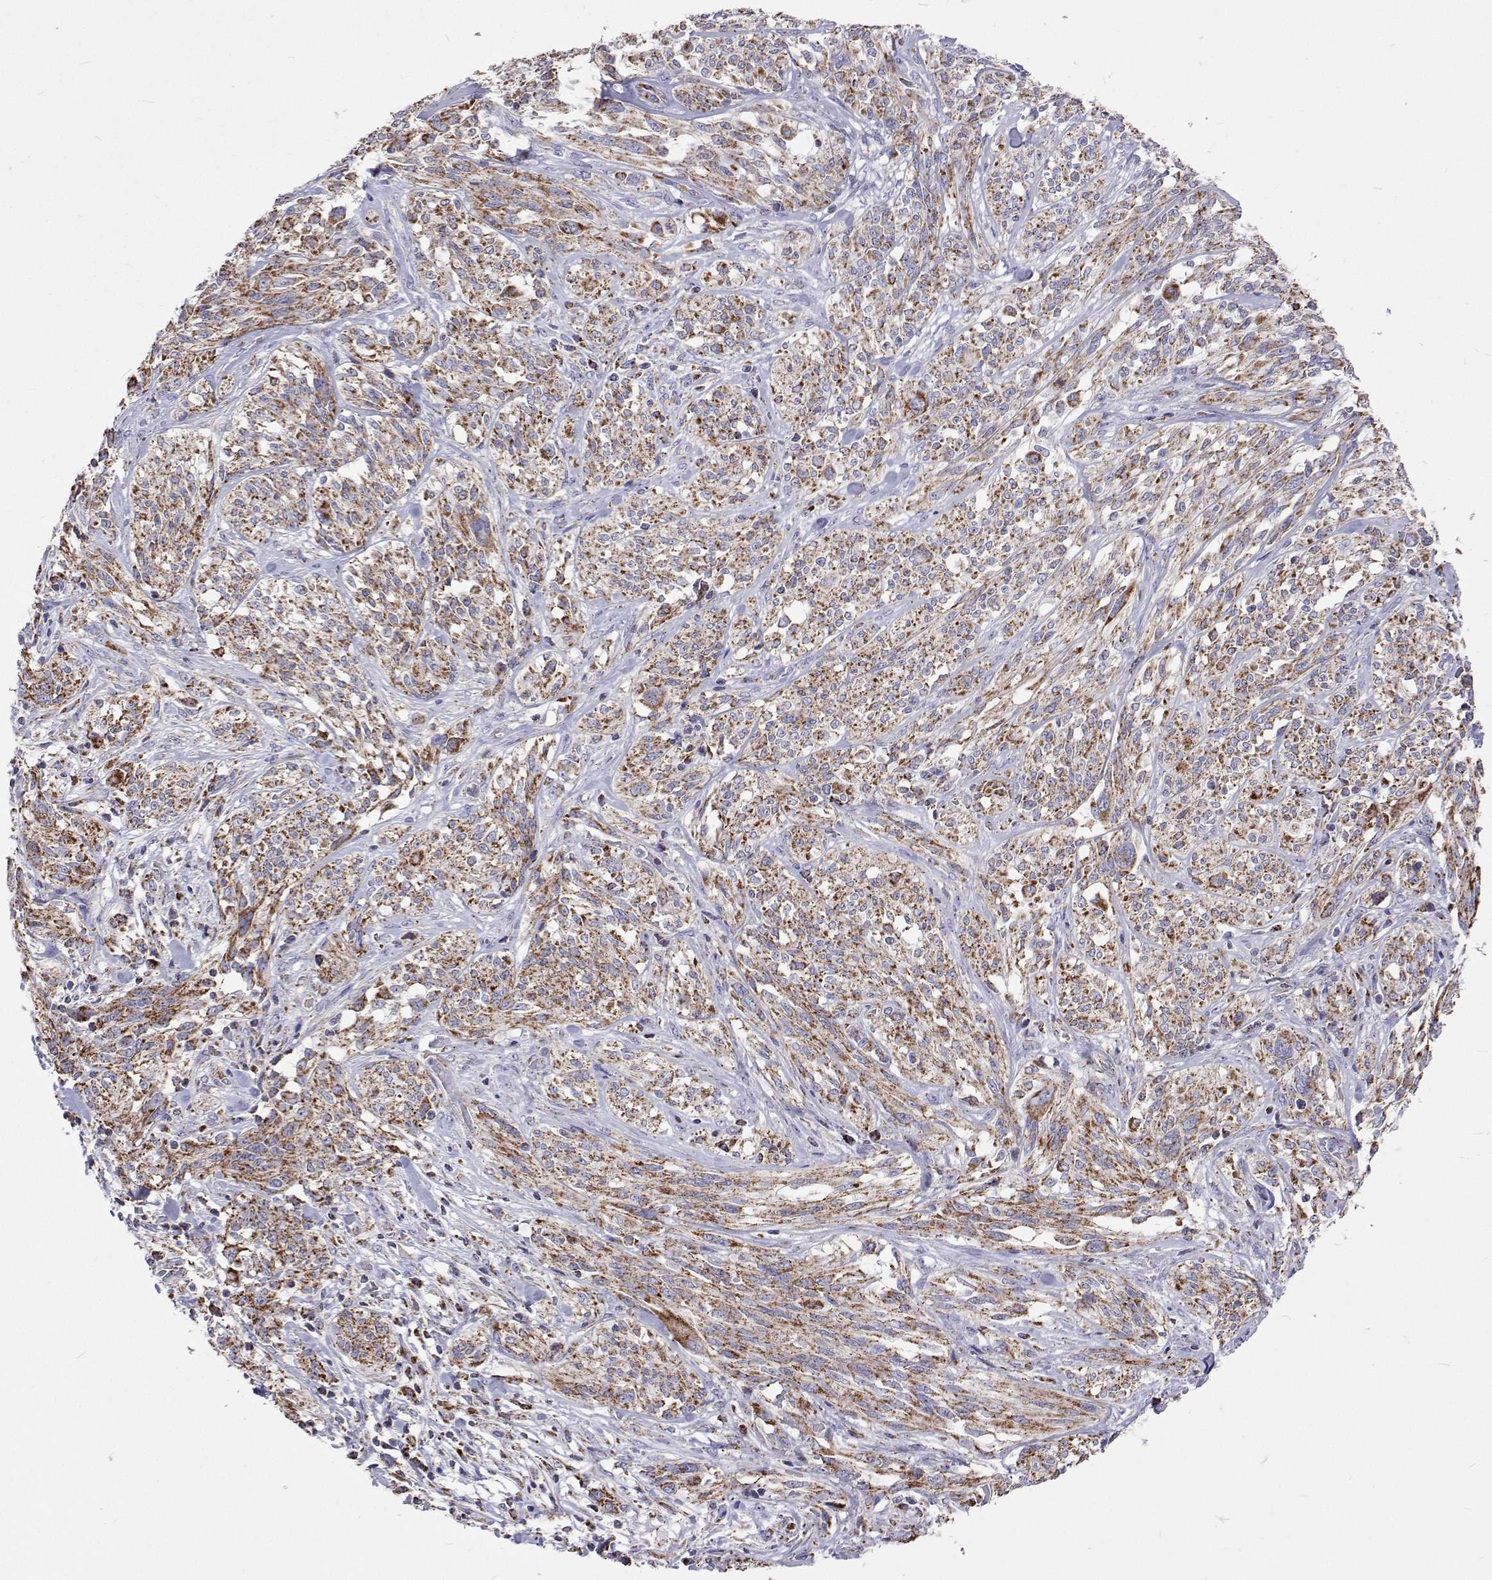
{"staining": {"intensity": "moderate", "quantity": ">75%", "location": "cytoplasmic/membranous"}, "tissue": "melanoma", "cell_type": "Tumor cells", "image_type": "cancer", "snomed": [{"axis": "morphology", "description": "Malignant melanoma, NOS"}, {"axis": "topography", "description": "Skin"}], "caption": "Melanoma stained with DAB (3,3'-diaminobenzidine) IHC displays medium levels of moderate cytoplasmic/membranous expression in approximately >75% of tumor cells.", "gene": "MCCC2", "patient": {"sex": "female", "age": 91}}